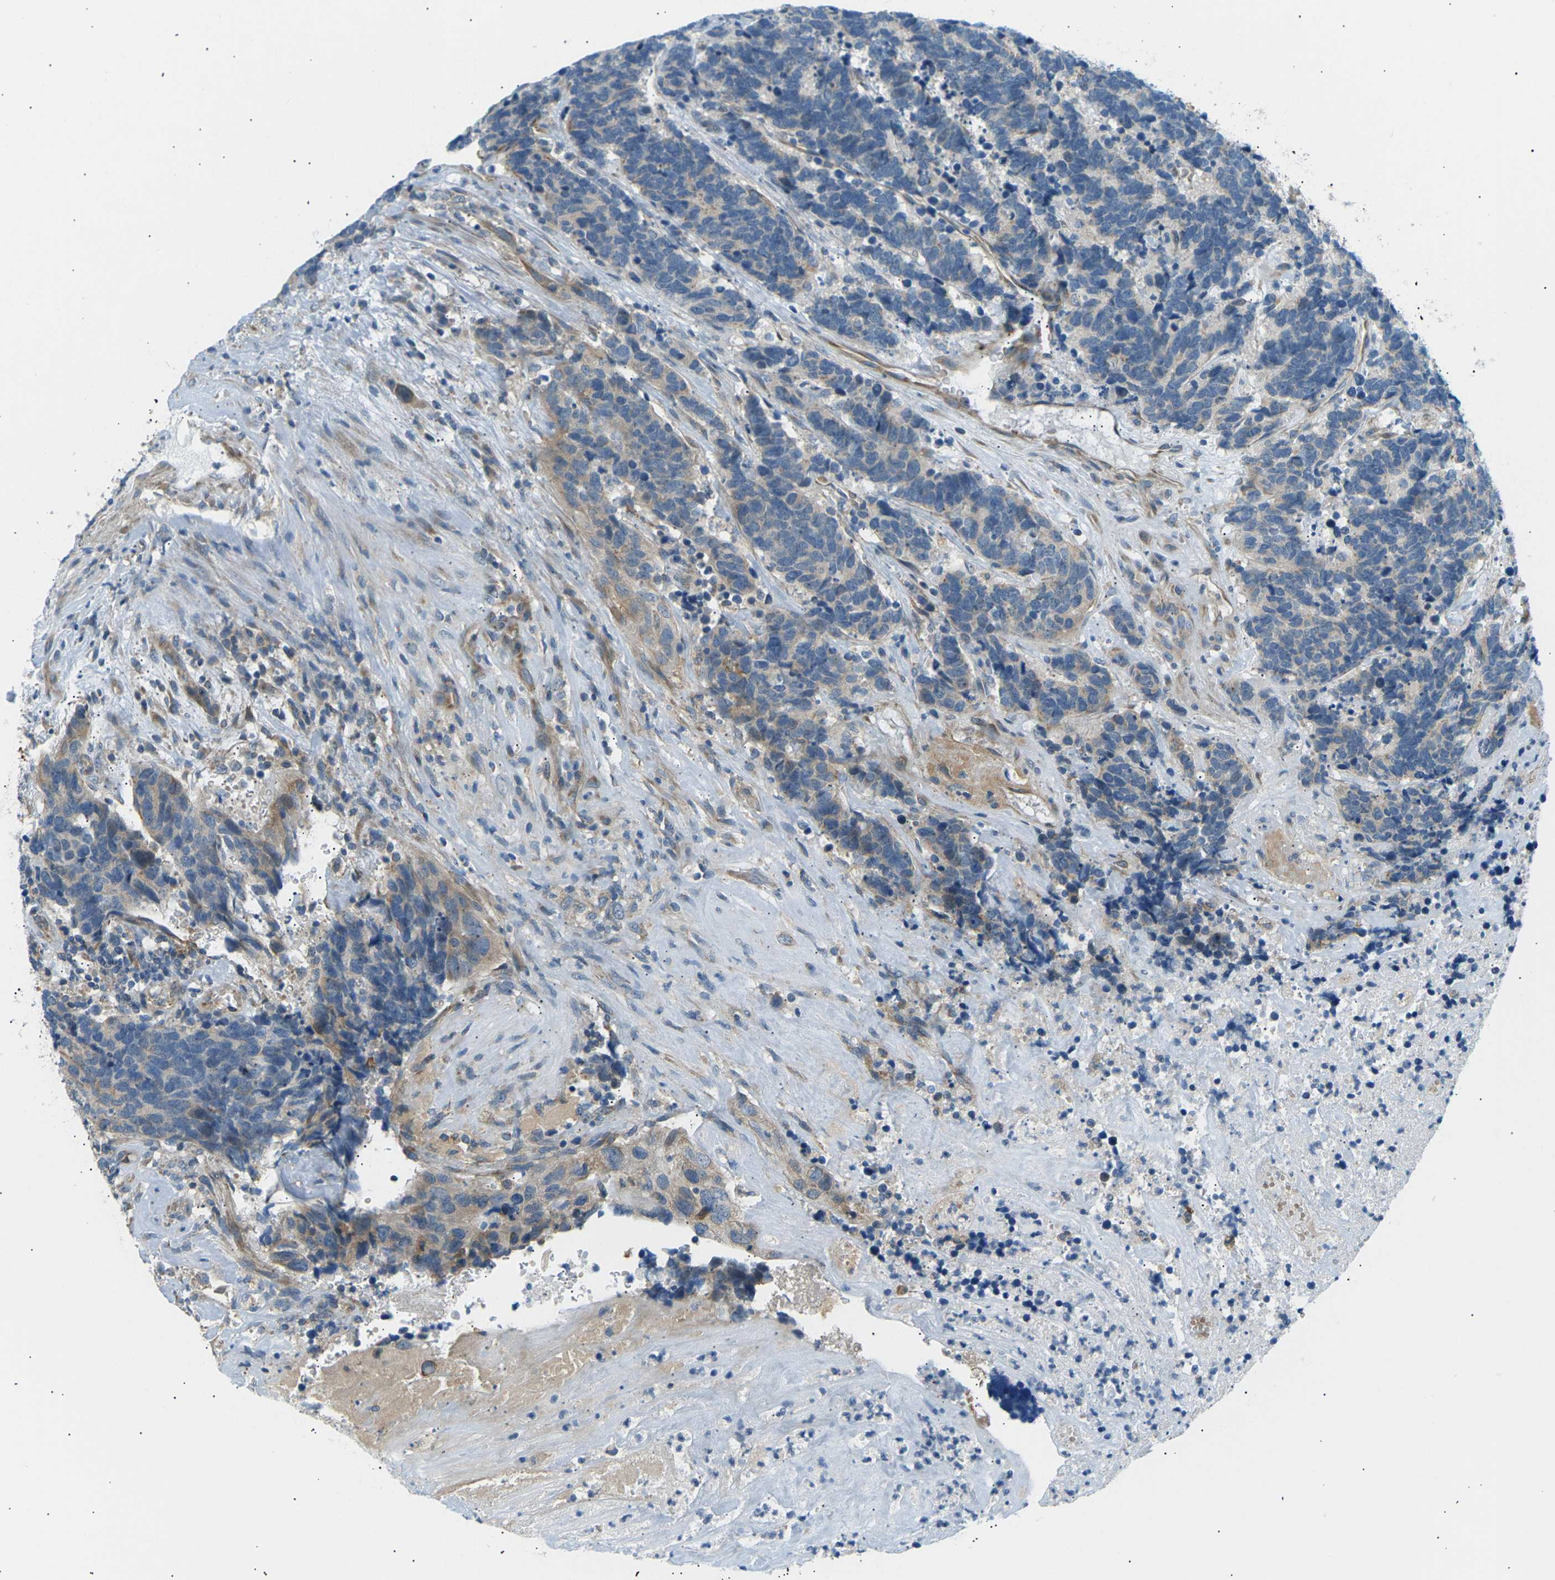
{"staining": {"intensity": "weak", "quantity": "<25%", "location": "cytoplasmic/membranous"}, "tissue": "carcinoid", "cell_type": "Tumor cells", "image_type": "cancer", "snomed": [{"axis": "morphology", "description": "Carcinoma, NOS"}, {"axis": "morphology", "description": "Carcinoid, malignant, NOS"}, {"axis": "topography", "description": "Urinary bladder"}], "caption": "DAB immunohistochemical staining of carcinoid (malignant) exhibits no significant expression in tumor cells.", "gene": "TBC1D8", "patient": {"sex": "male", "age": 57}}